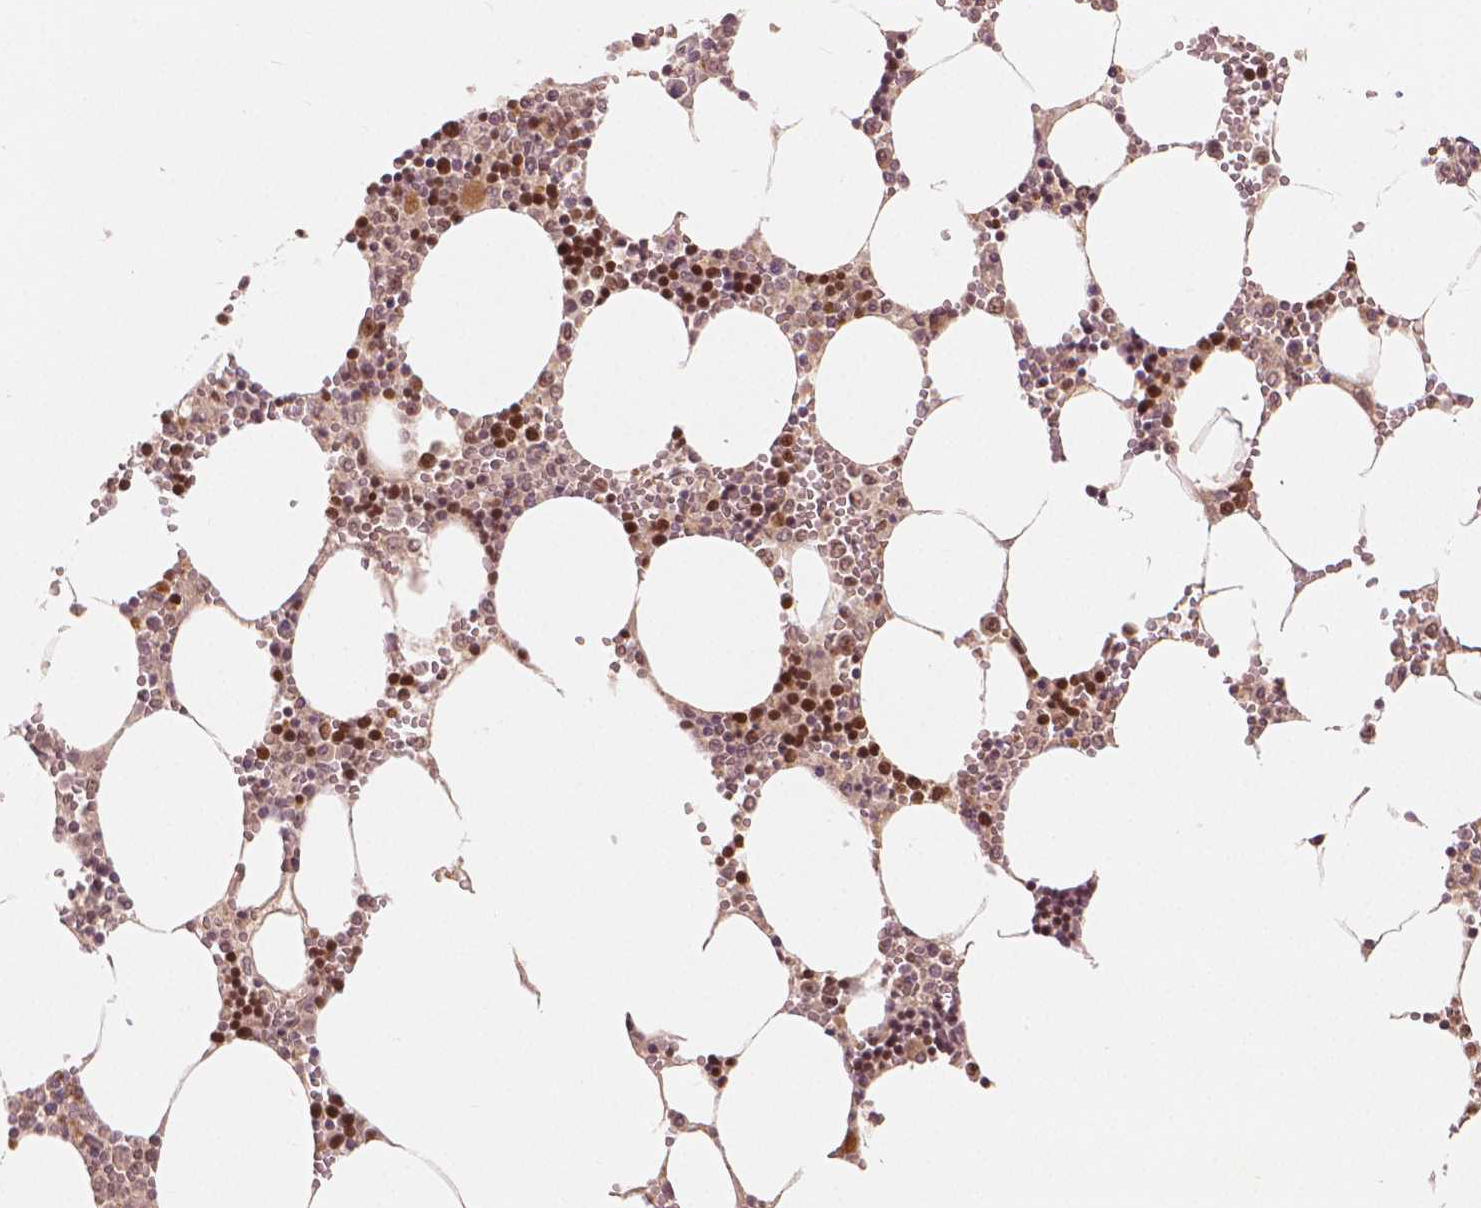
{"staining": {"intensity": "strong", "quantity": "<25%", "location": "nuclear"}, "tissue": "bone marrow", "cell_type": "Hematopoietic cells", "image_type": "normal", "snomed": [{"axis": "morphology", "description": "Normal tissue, NOS"}, {"axis": "topography", "description": "Bone marrow"}], "caption": "This is a micrograph of IHC staining of benign bone marrow, which shows strong staining in the nuclear of hematopoietic cells.", "gene": "NSD2", "patient": {"sex": "male", "age": 54}}